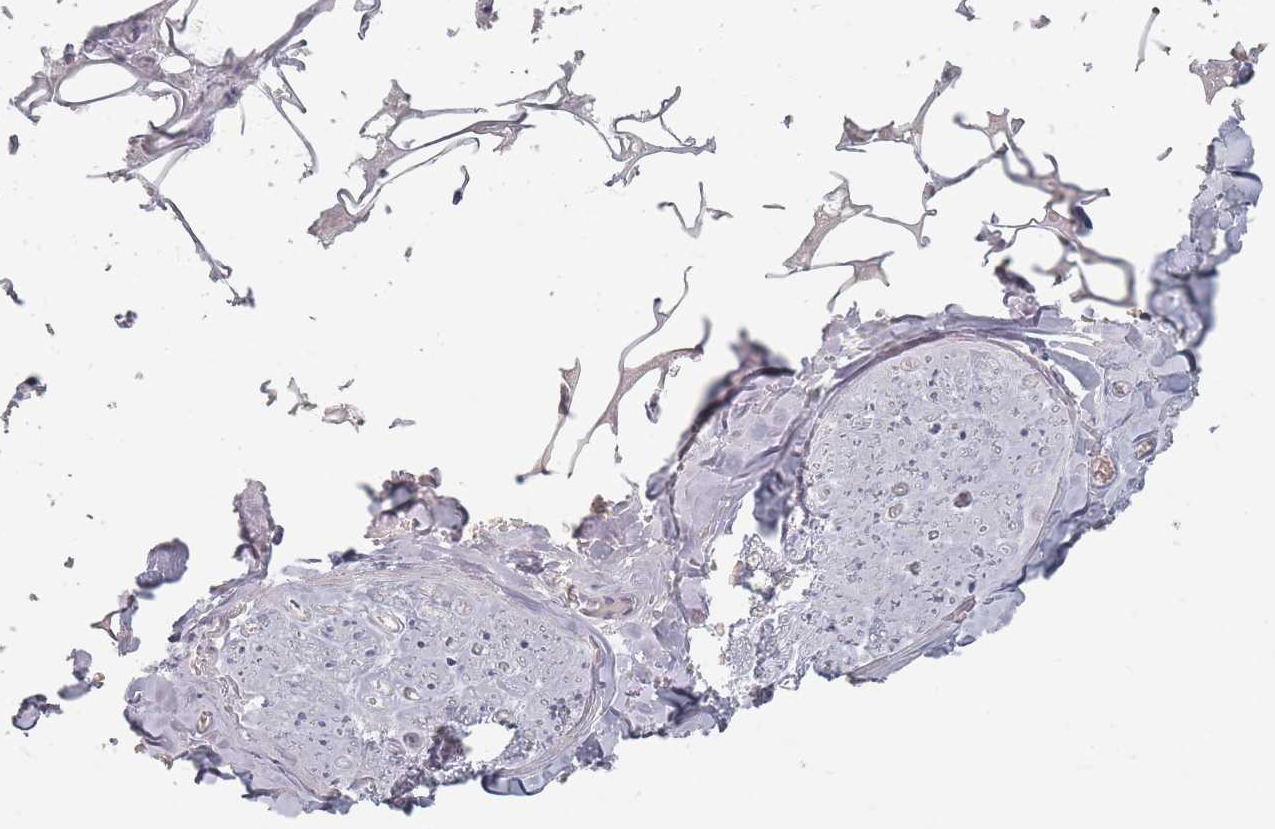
{"staining": {"intensity": "negative", "quantity": "none", "location": "none"}, "tissue": "adipose tissue", "cell_type": "Adipocytes", "image_type": "normal", "snomed": [{"axis": "morphology", "description": "Normal tissue, NOS"}, {"axis": "topography", "description": "Salivary gland"}, {"axis": "topography", "description": "Peripheral nerve tissue"}], "caption": "There is no significant staining in adipocytes of adipose tissue. (DAB immunohistochemistry visualized using brightfield microscopy, high magnification).", "gene": "ENSG00000251357", "patient": {"sex": "male", "age": 38}}